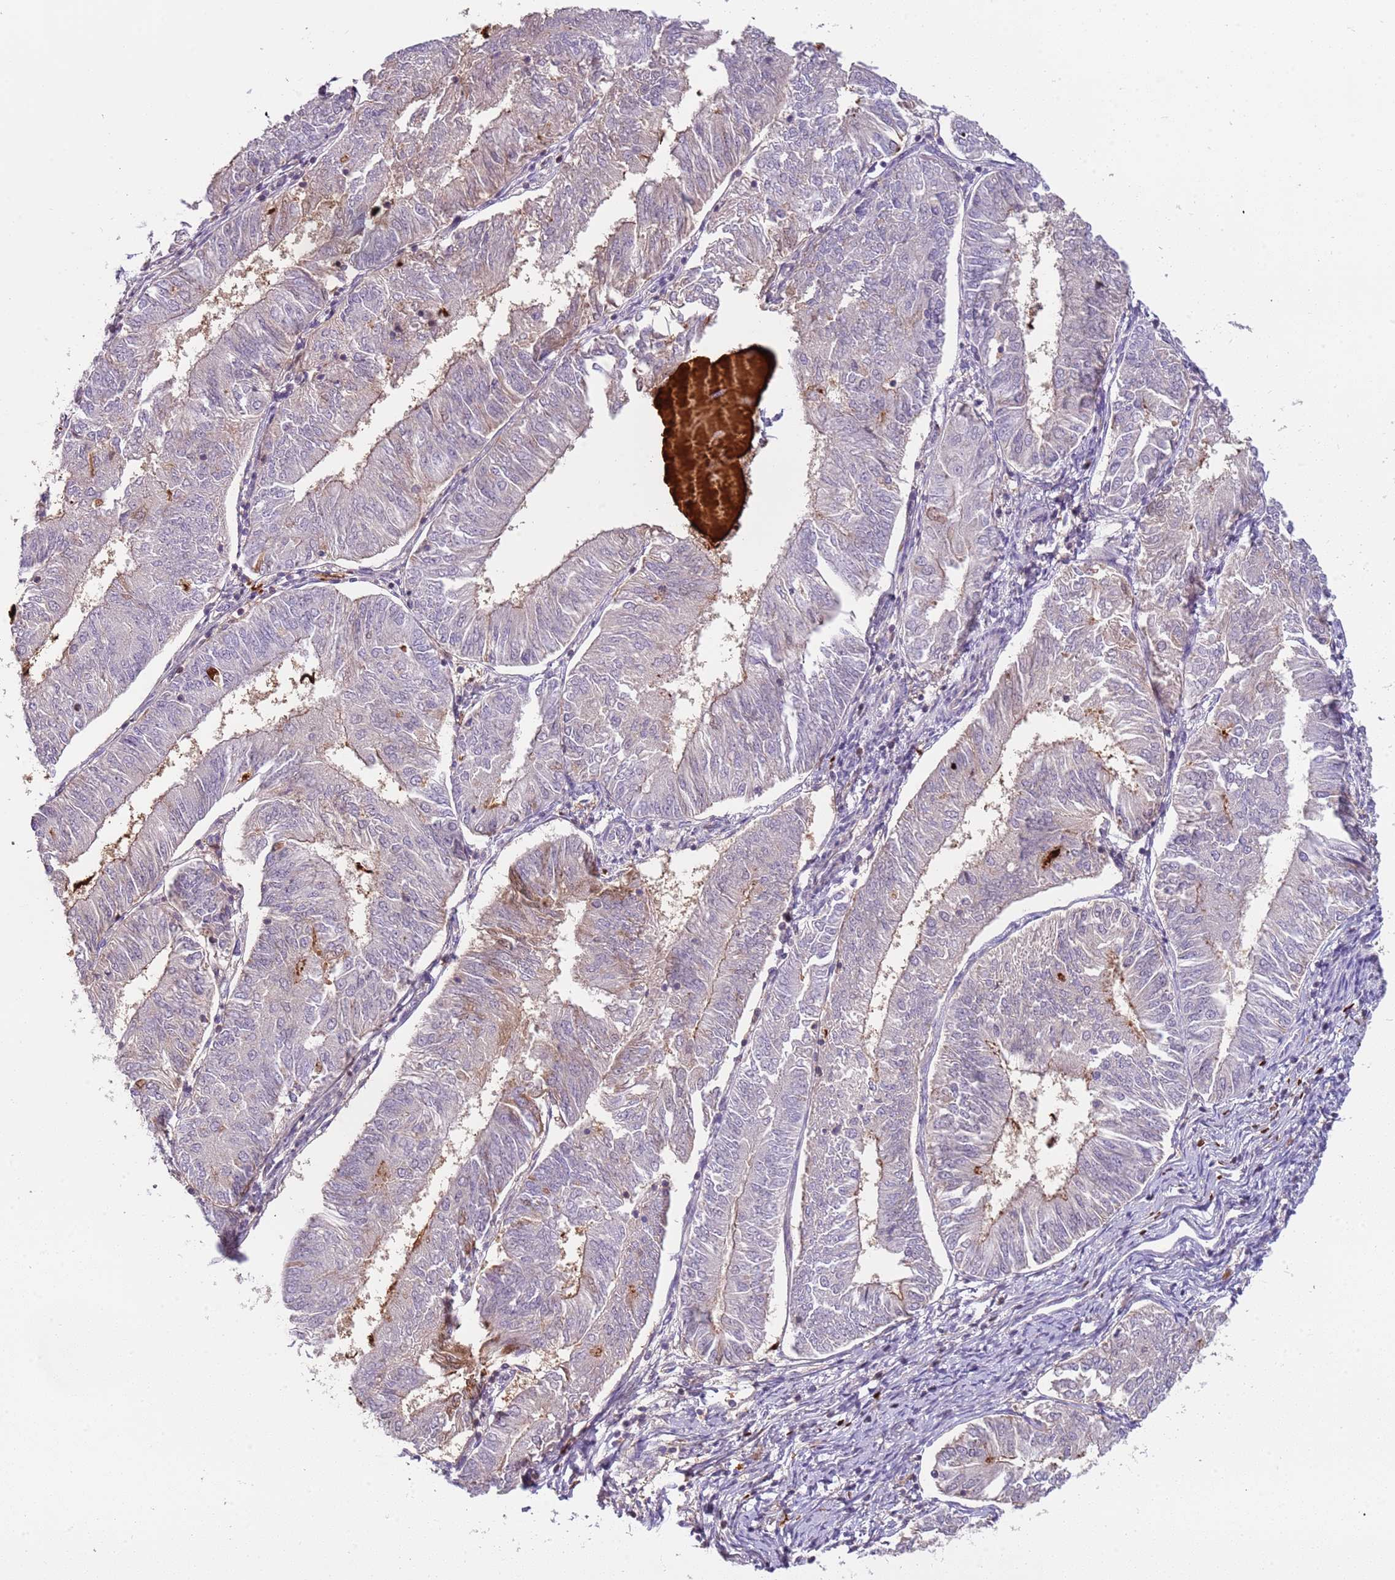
{"staining": {"intensity": "negative", "quantity": "none", "location": "none"}, "tissue": "endometrial cancer", "cell_type": "Tumor cells", "image_type": "cancer", "snomed": [{"axis": "morphology", "description": "Adenocarcinoma, NOS"}, {"axis": "topography", "description": "Endometrium"}], "caption": "Tumor cells show no significant staining in endometrial cancer (adenocarcinoma).", "gene": "ARHGAP5", "patient": {"sex": "female", "age": 58}}